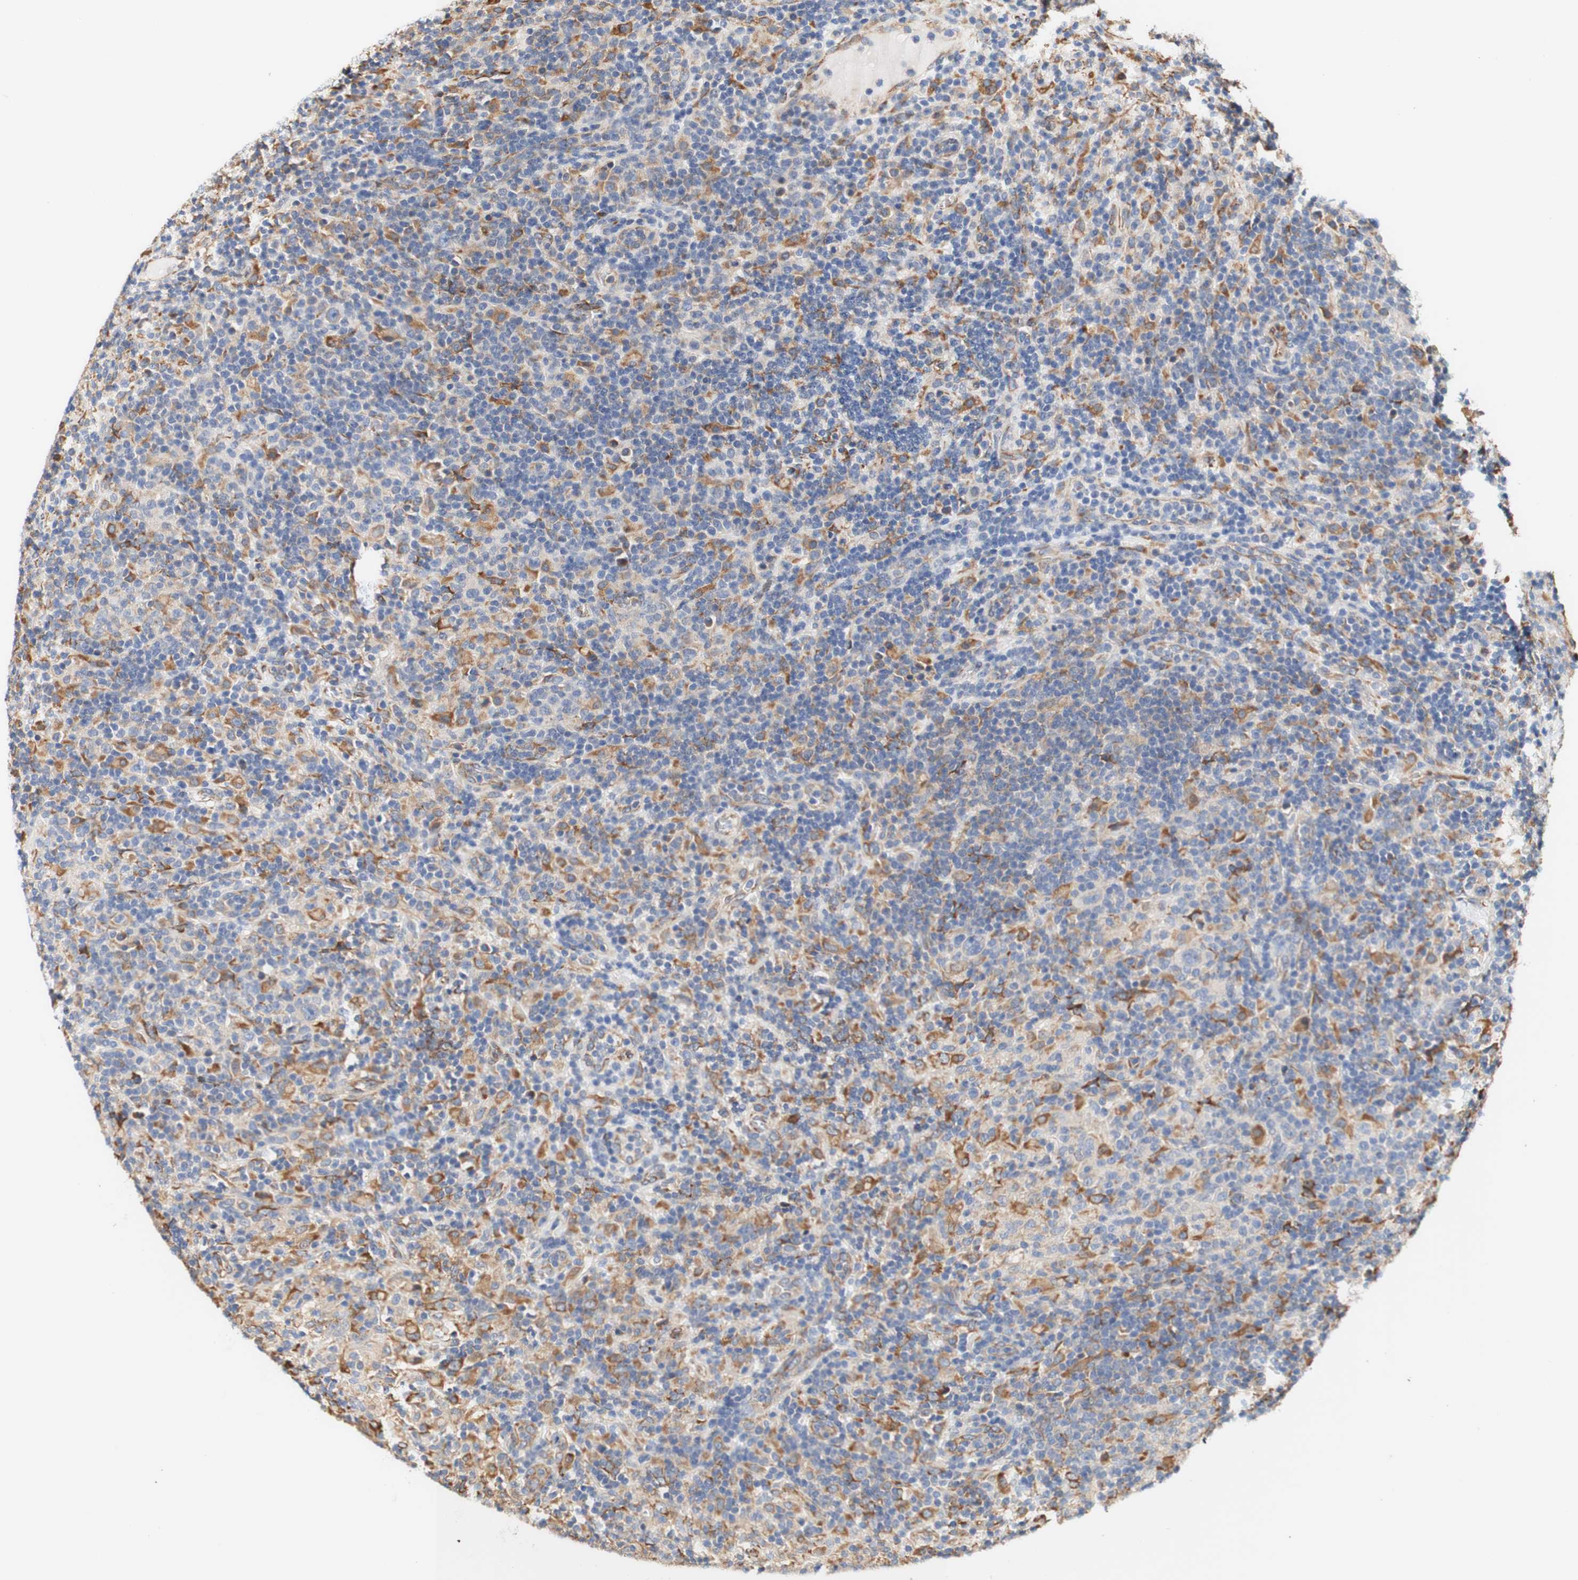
{"staining": {"intensity": "moderate", "quantity": "<25%", "location": "cytoplasmic/membranous"}, "tissue": "lymphoma", "cell_type": "Tumor cells", "image_type": "cancer", "snomed": [{"axis": "morphology", "description": "Hodgkin's disease, NOS"}, {"axis": "topography", "description": "Lymph node"}], "caption": "Protein expression analysis of human Hodgkin's disease reveals moderate cytoplasmic/membranous positivity in approximately <25% of tumor cells.", "gene": "EIF2AK4", "patient": {"sex": "male", "age": 70}}